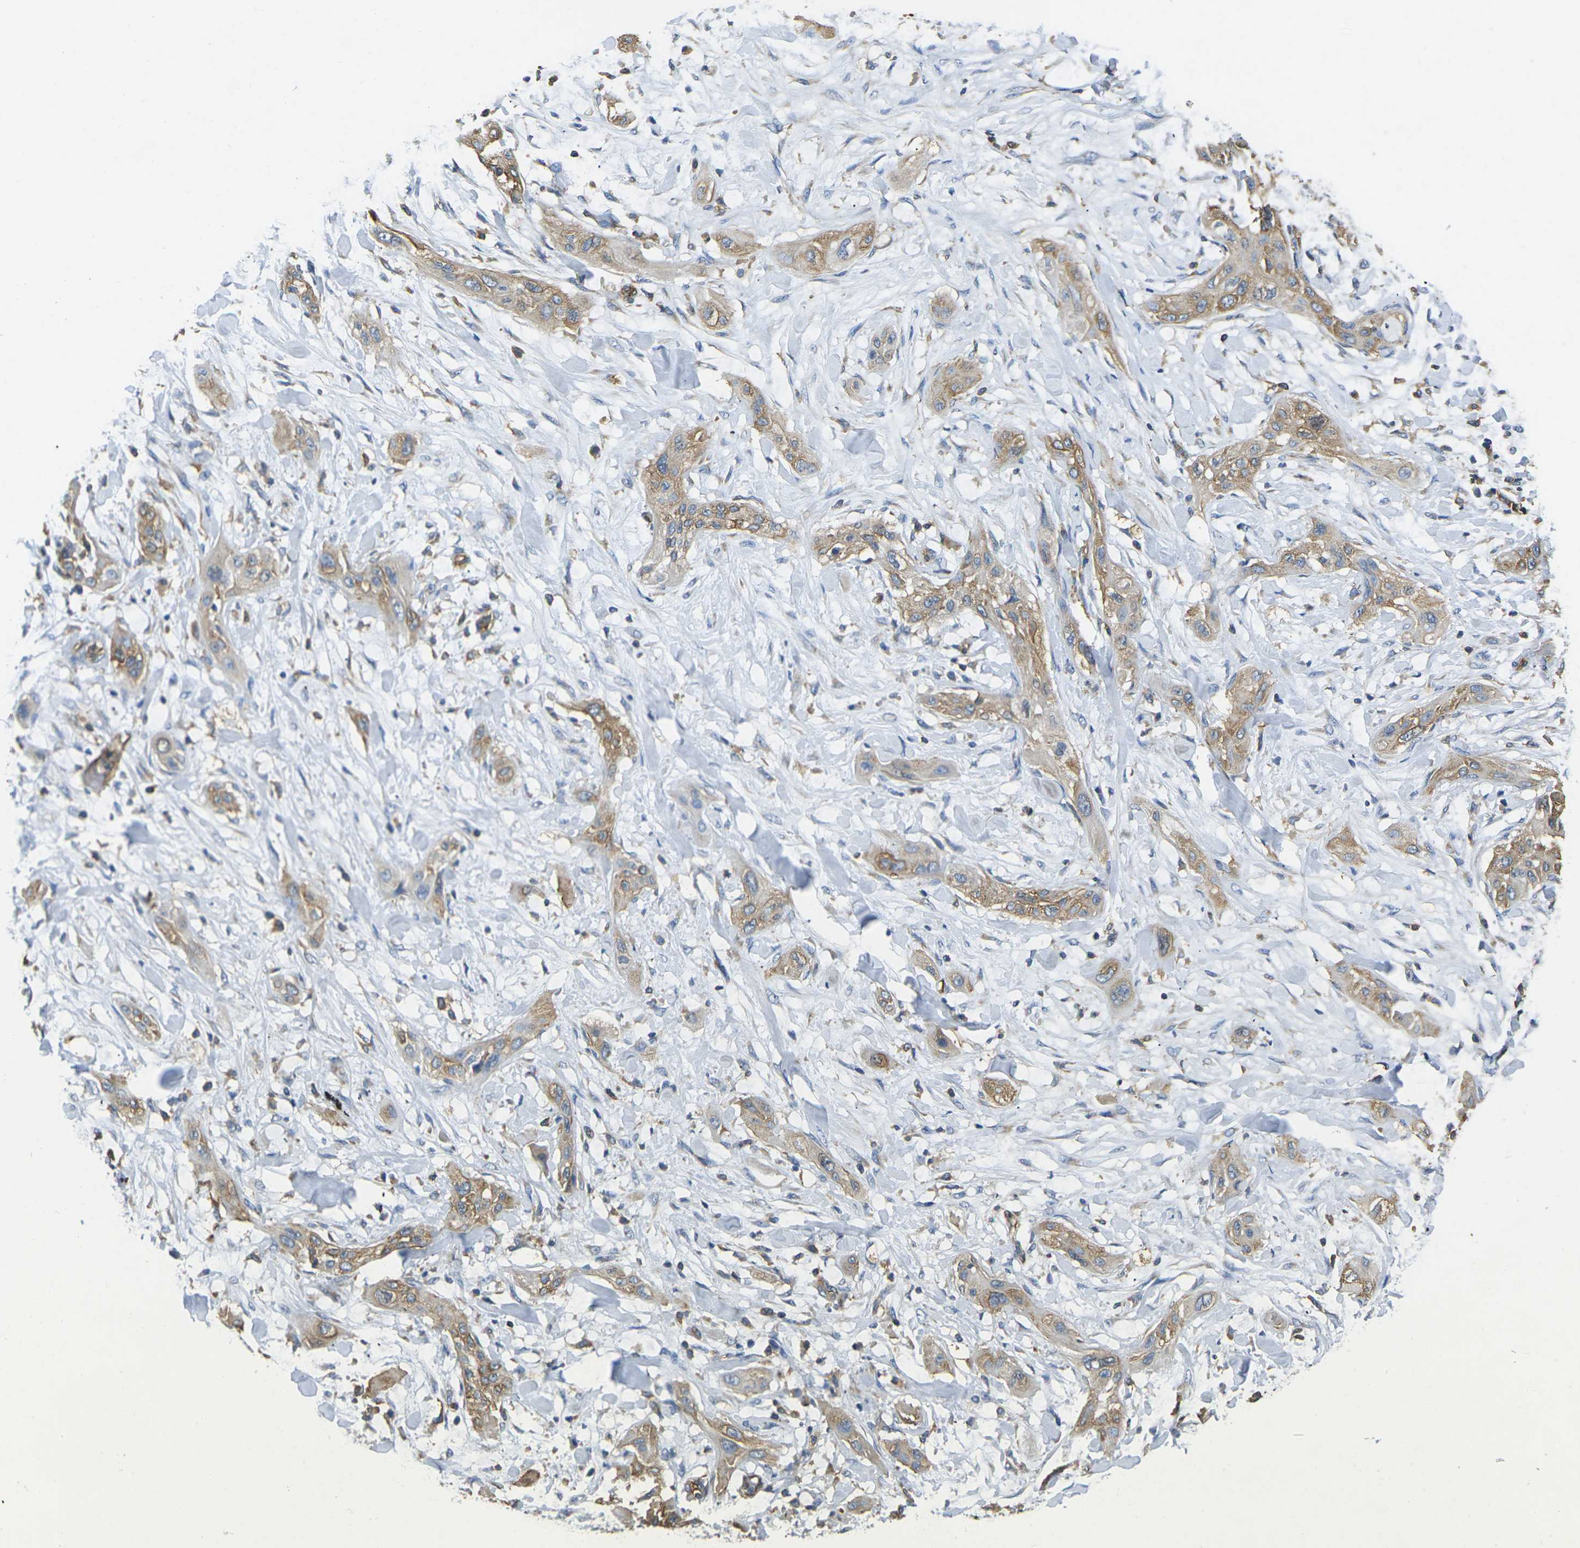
{"staining": {"intensity": "weak", "quantity": ">75%", "location": "cytoplasmic/membranous"}, "tissue": "lung cancer", "cell_type": "Tumor cells", "image_type": "cancer", "snomed": [{"axis": "morphology", "description": "Squamous cell carcinoma, NOS"}, {"axis": "topography", "description": "Lung"}], "caption": "IHC (DAB) staining of squamous cell carcinoma (lung) shows weak cytoplasmic/membranous protein staining in about >75% of tumor cells.", "gene": "FAM110D", "patient": {"sex": "female", "age": 47}}